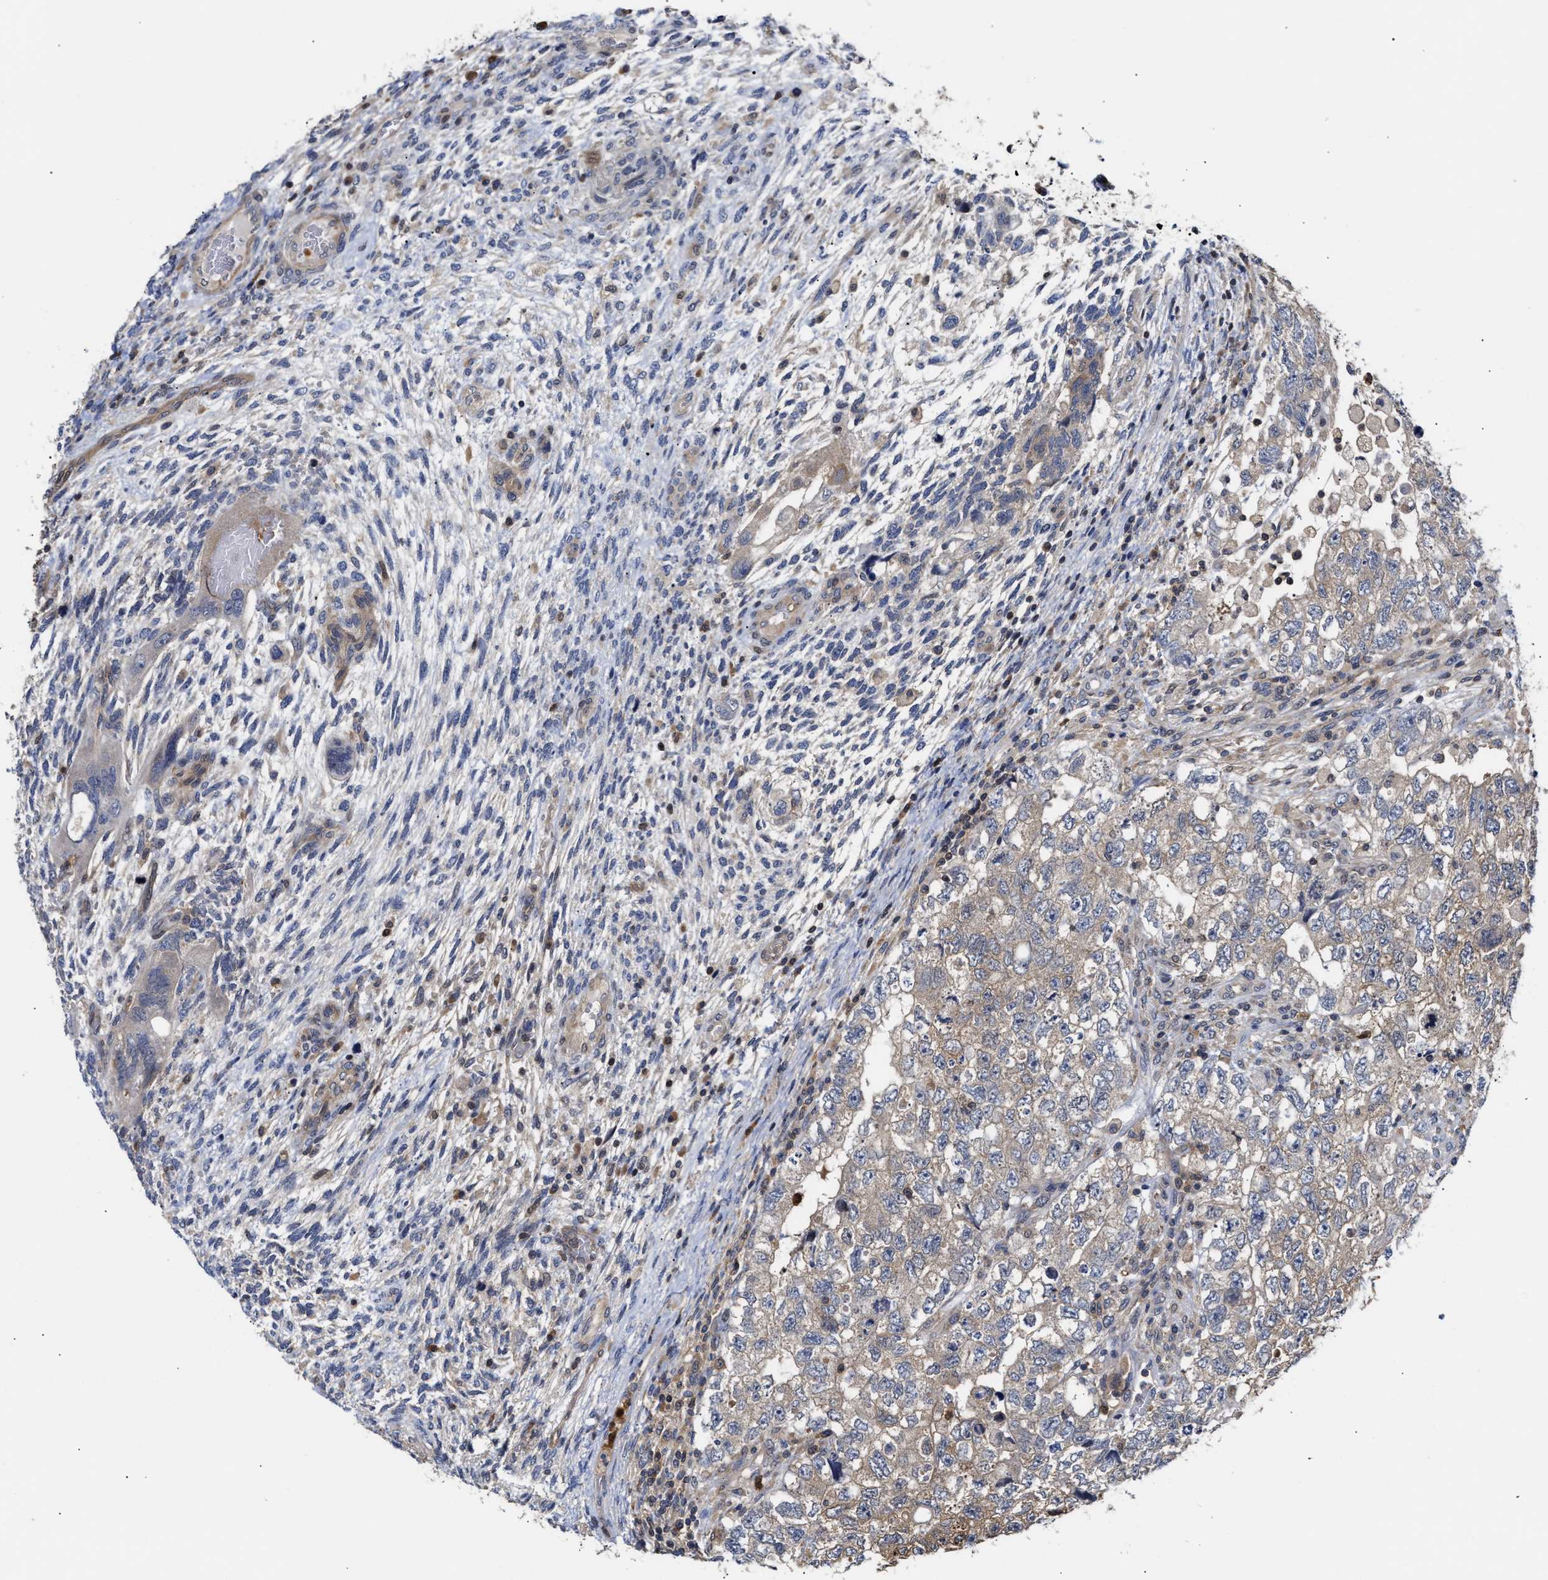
{"staining": {"intensity": "weak", "quantity": ">75%", "location": "cytoplasmic/membranous"}, "tissue": "testis cancer", "cell_type": "Tumor cells", "image_type": "cancer", "snomed": [{"axis": "morphology", "description": "Carcinoma, Embryonal, NOS"}, {"axis": "topography", "description": "Testis"}], "caption": "Tumor cells demonstrate low levels of weak cytoplasmic/membranous positivity in about >75% of cells in human testis embryonal carcinoma.", "gene": "KLHDC1", "patient": {"sex": "male", "age": 36}}